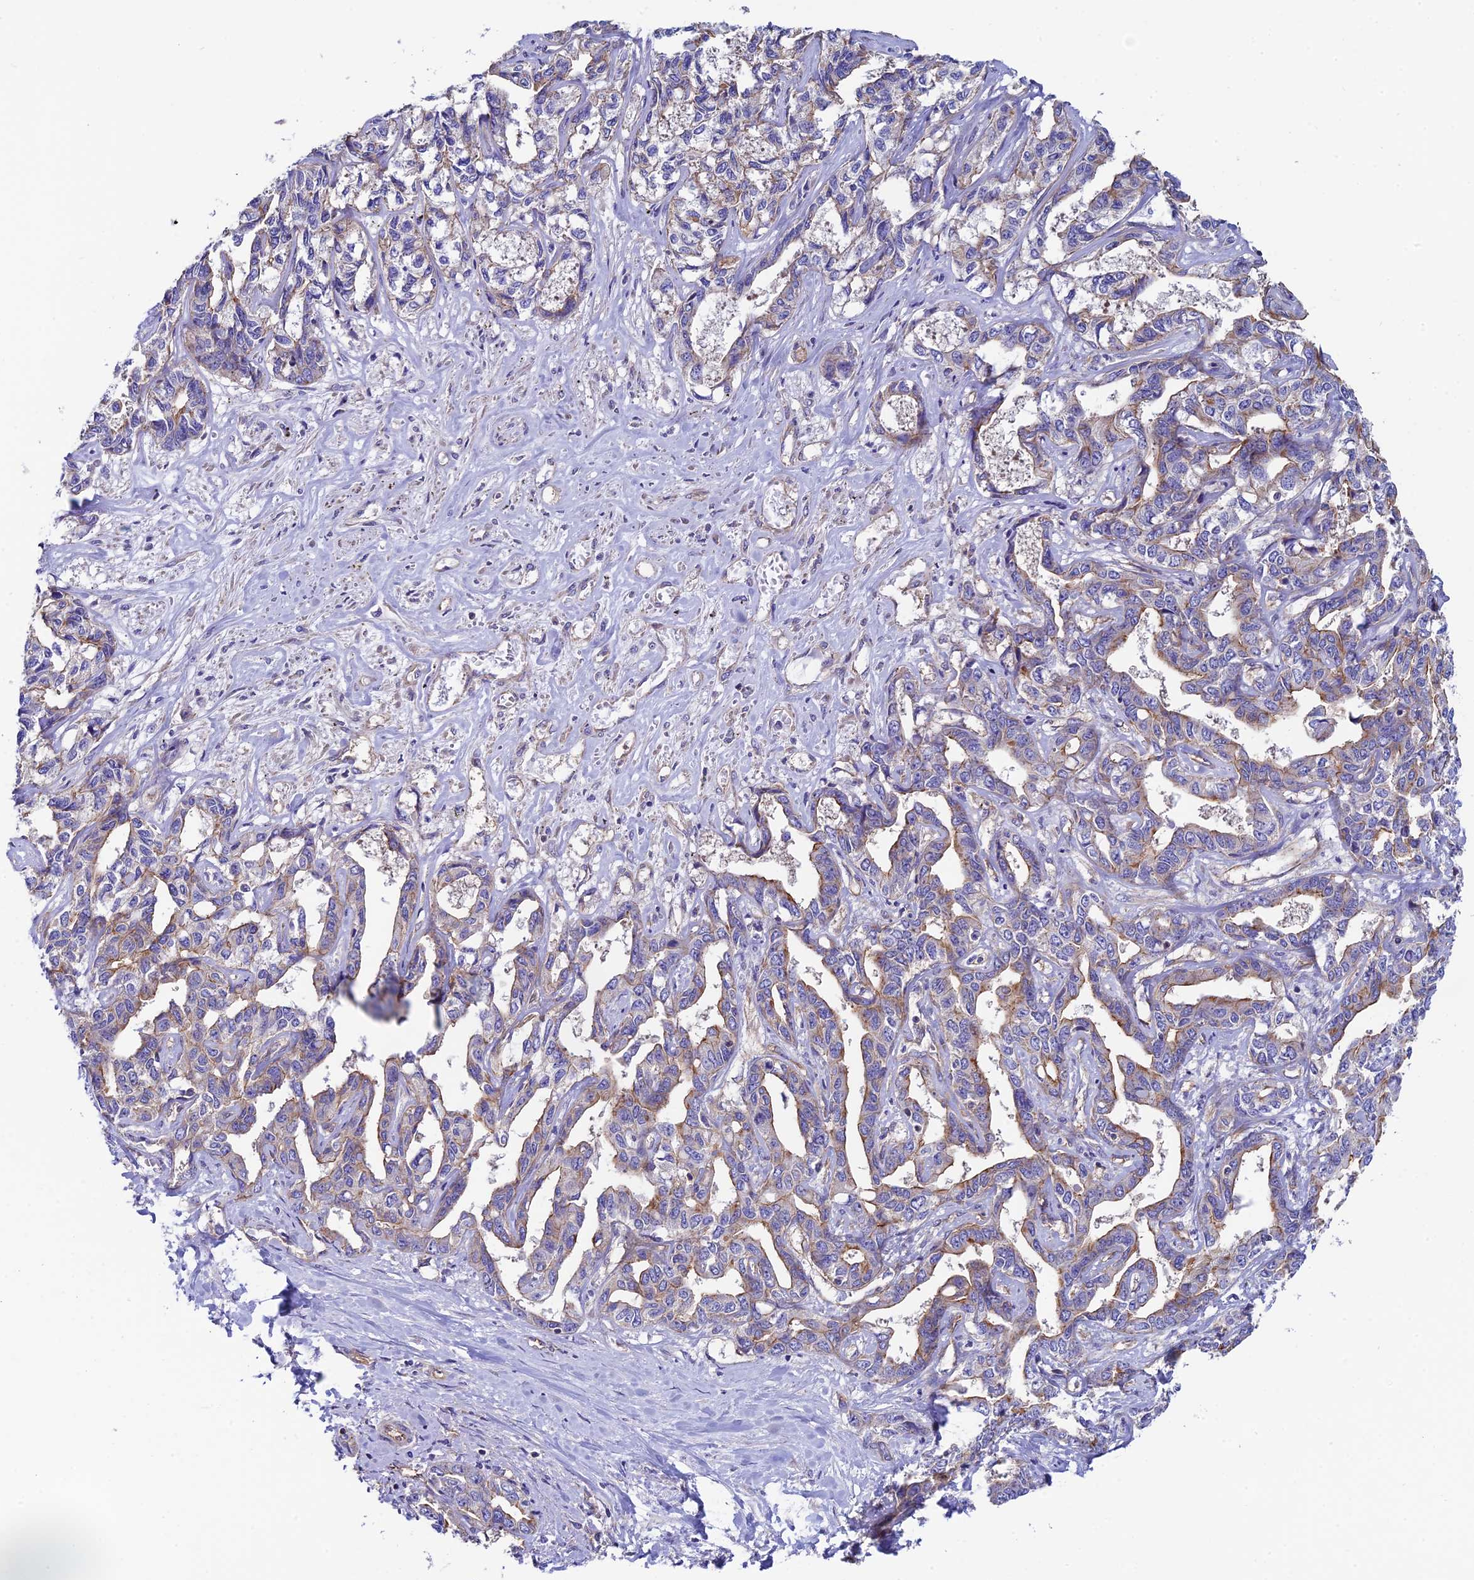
{"staining": {"intensity": "moderate", "quantity": "25%-75%", "location": "cytoplasmic/membranous"}, "tissue": "liver cancer", "cell_type": "Tumor cells", "image_type": "cancer", "snomed": [{"axis": "morphology", "description": "Cholangiocarcinoma"}, {"axis": "topography", "description": "Liver"}], "caption": "Liver cancer was stained to show a protein in brown. There is medium levels of moderate cytoplasmic/membranous positivity in approximately 25%-75% of tumor cells.", "gene": "PPFIA3", "patient": {"sex": "male", "age": 59}}